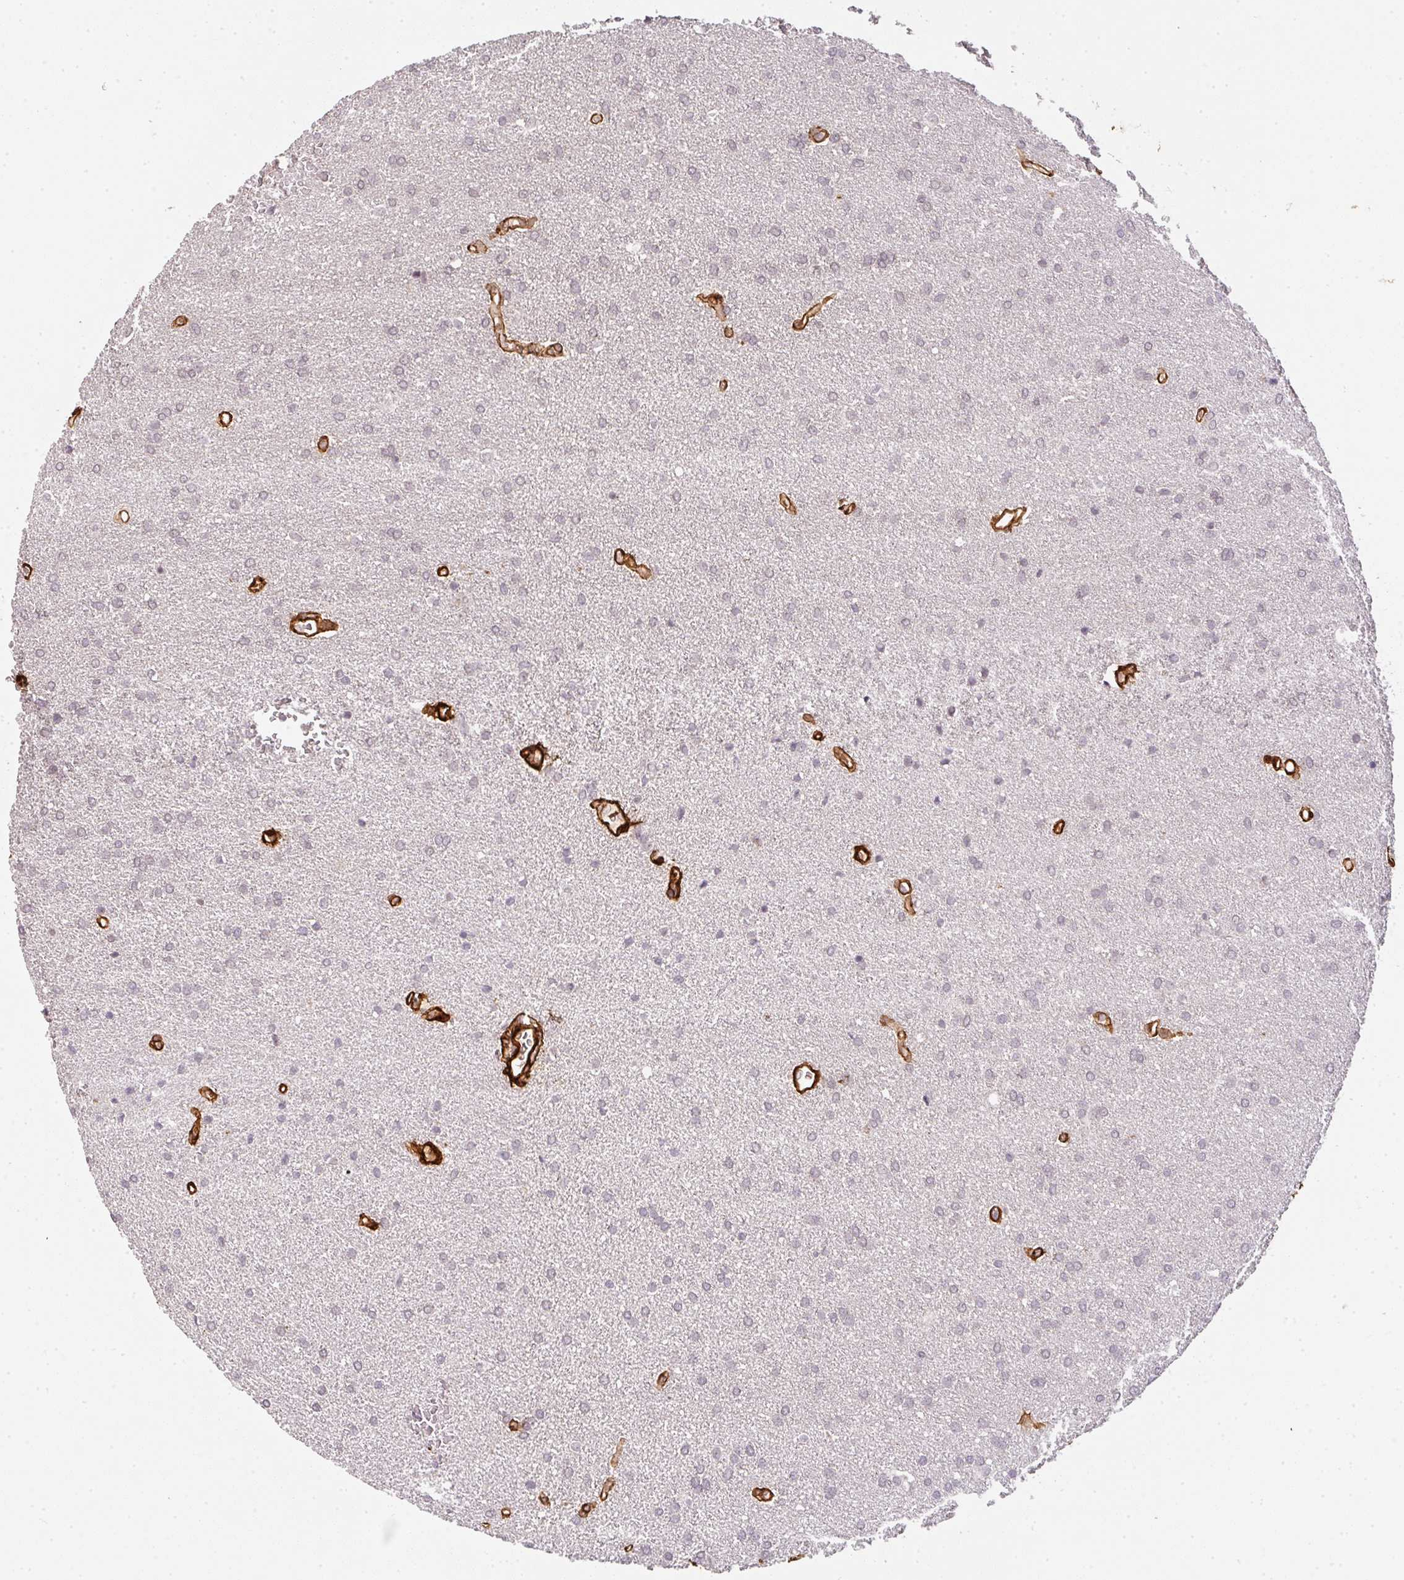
{"staining": {"intensity": "negative", "quantity": "none", "location": "none"}, "tissue": "glioma", "cell_type": "Tumor cells", "image_type": "cancer", "snomed": [{"axis": "morphology", "description": "Glioma, malignant, Low grade"}, {"axis": "topography", "description": "Brain"}], "caption": "IHC image of human malignant glioma (low-grade) stained for a protein (brown), which demonstrates no expression in tumor cells.", "gene": "COL3A1", "patient": {"sex": "female", "age": 34}}